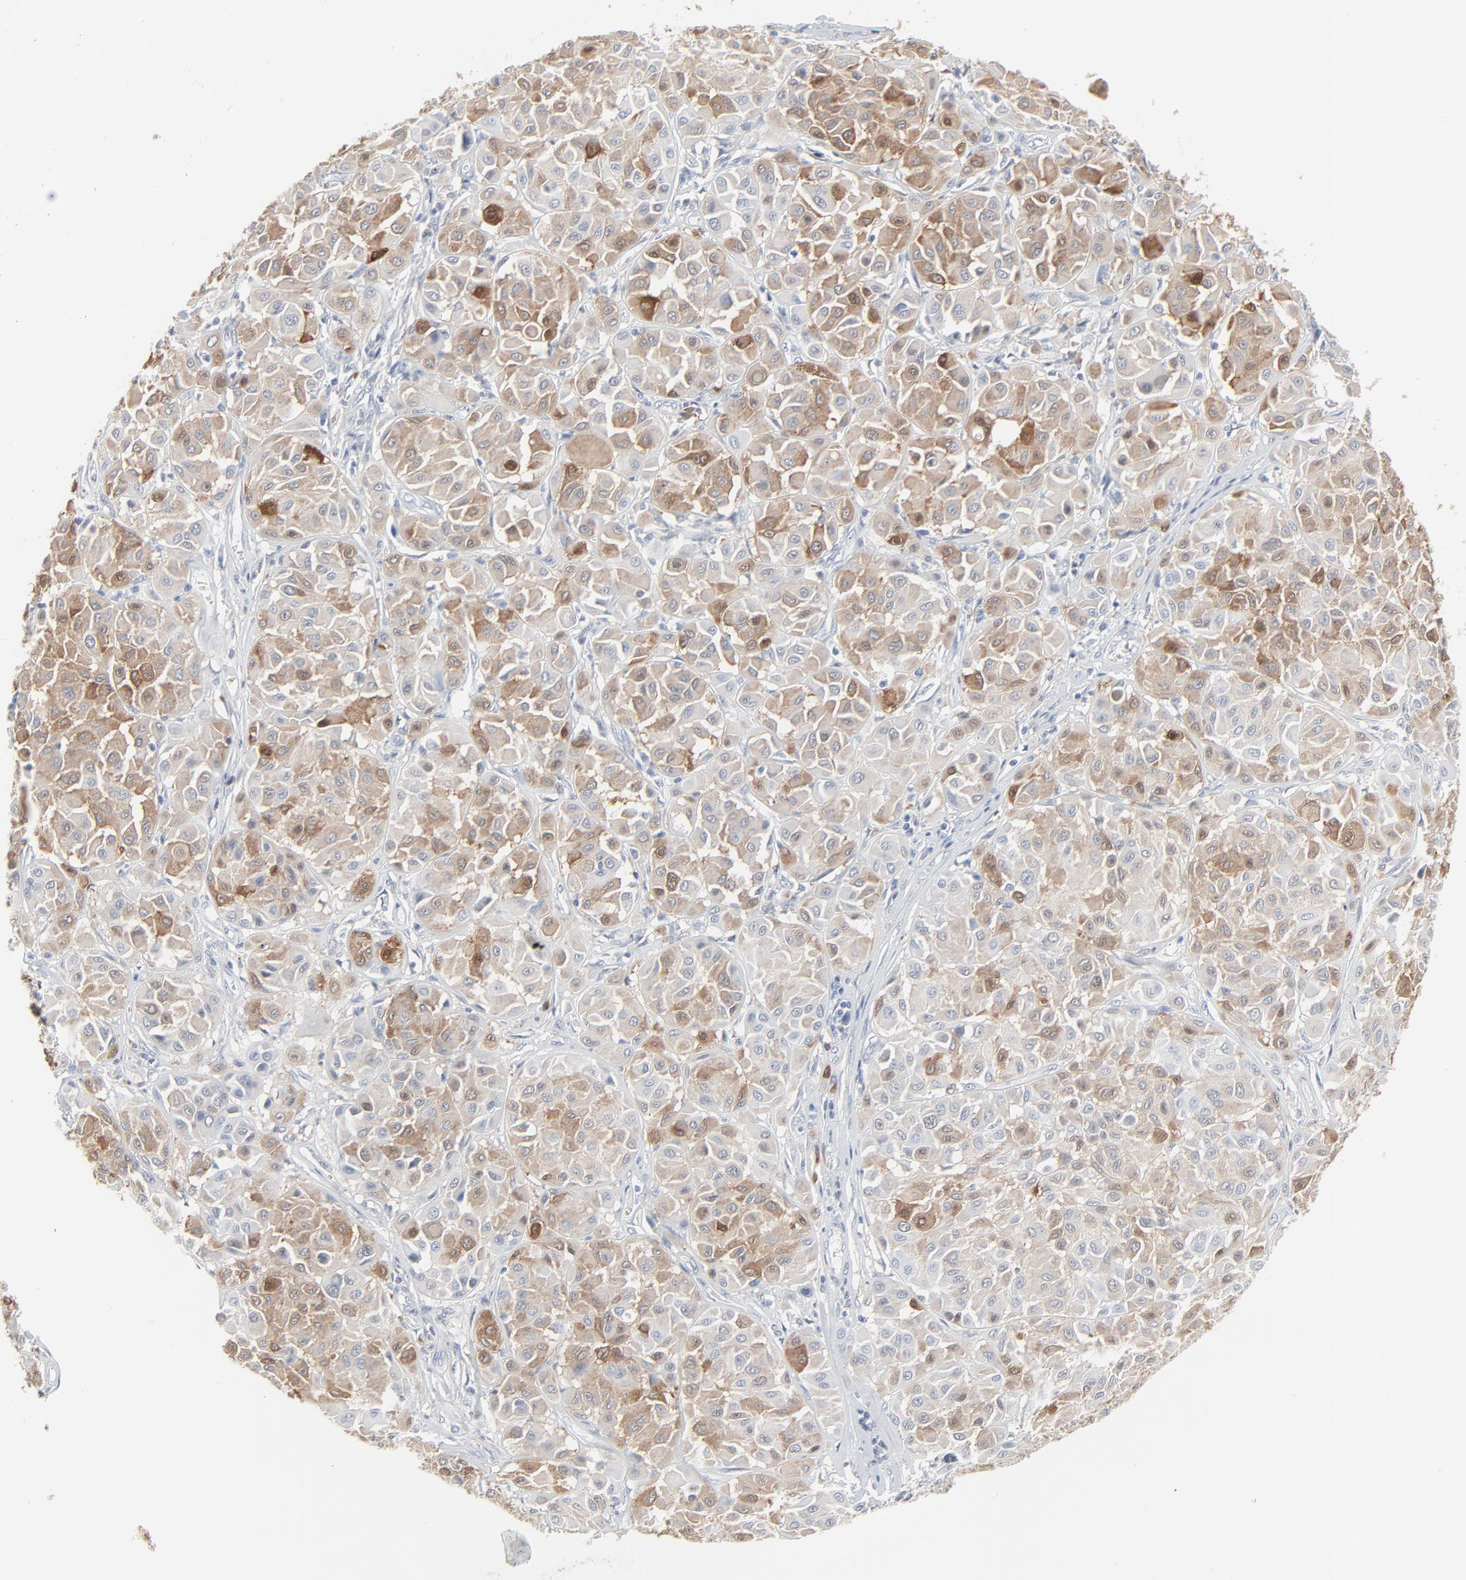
{"staining": {"intensity": "moderate", "quantity": "25%-75%", "location": "cytoplasmic/membranous"}, "tissue": "melanoma", "cell_type": "Tumor cells", "image_type": "cancer", "snomed": [{"axis": "morphology", "description": "Malignant melanoma, Metastatic site"}, {"axis": "topography", "description": "Soft tissue"}], "caption": "Tumor cells demonstrate moderate cytoplasmic/membranous positivity in about 25%-75% of cells in malignant melanoma (metastatic site).", "gene": "PHGDH", "patient": {"sex": "male", "age": 41}}